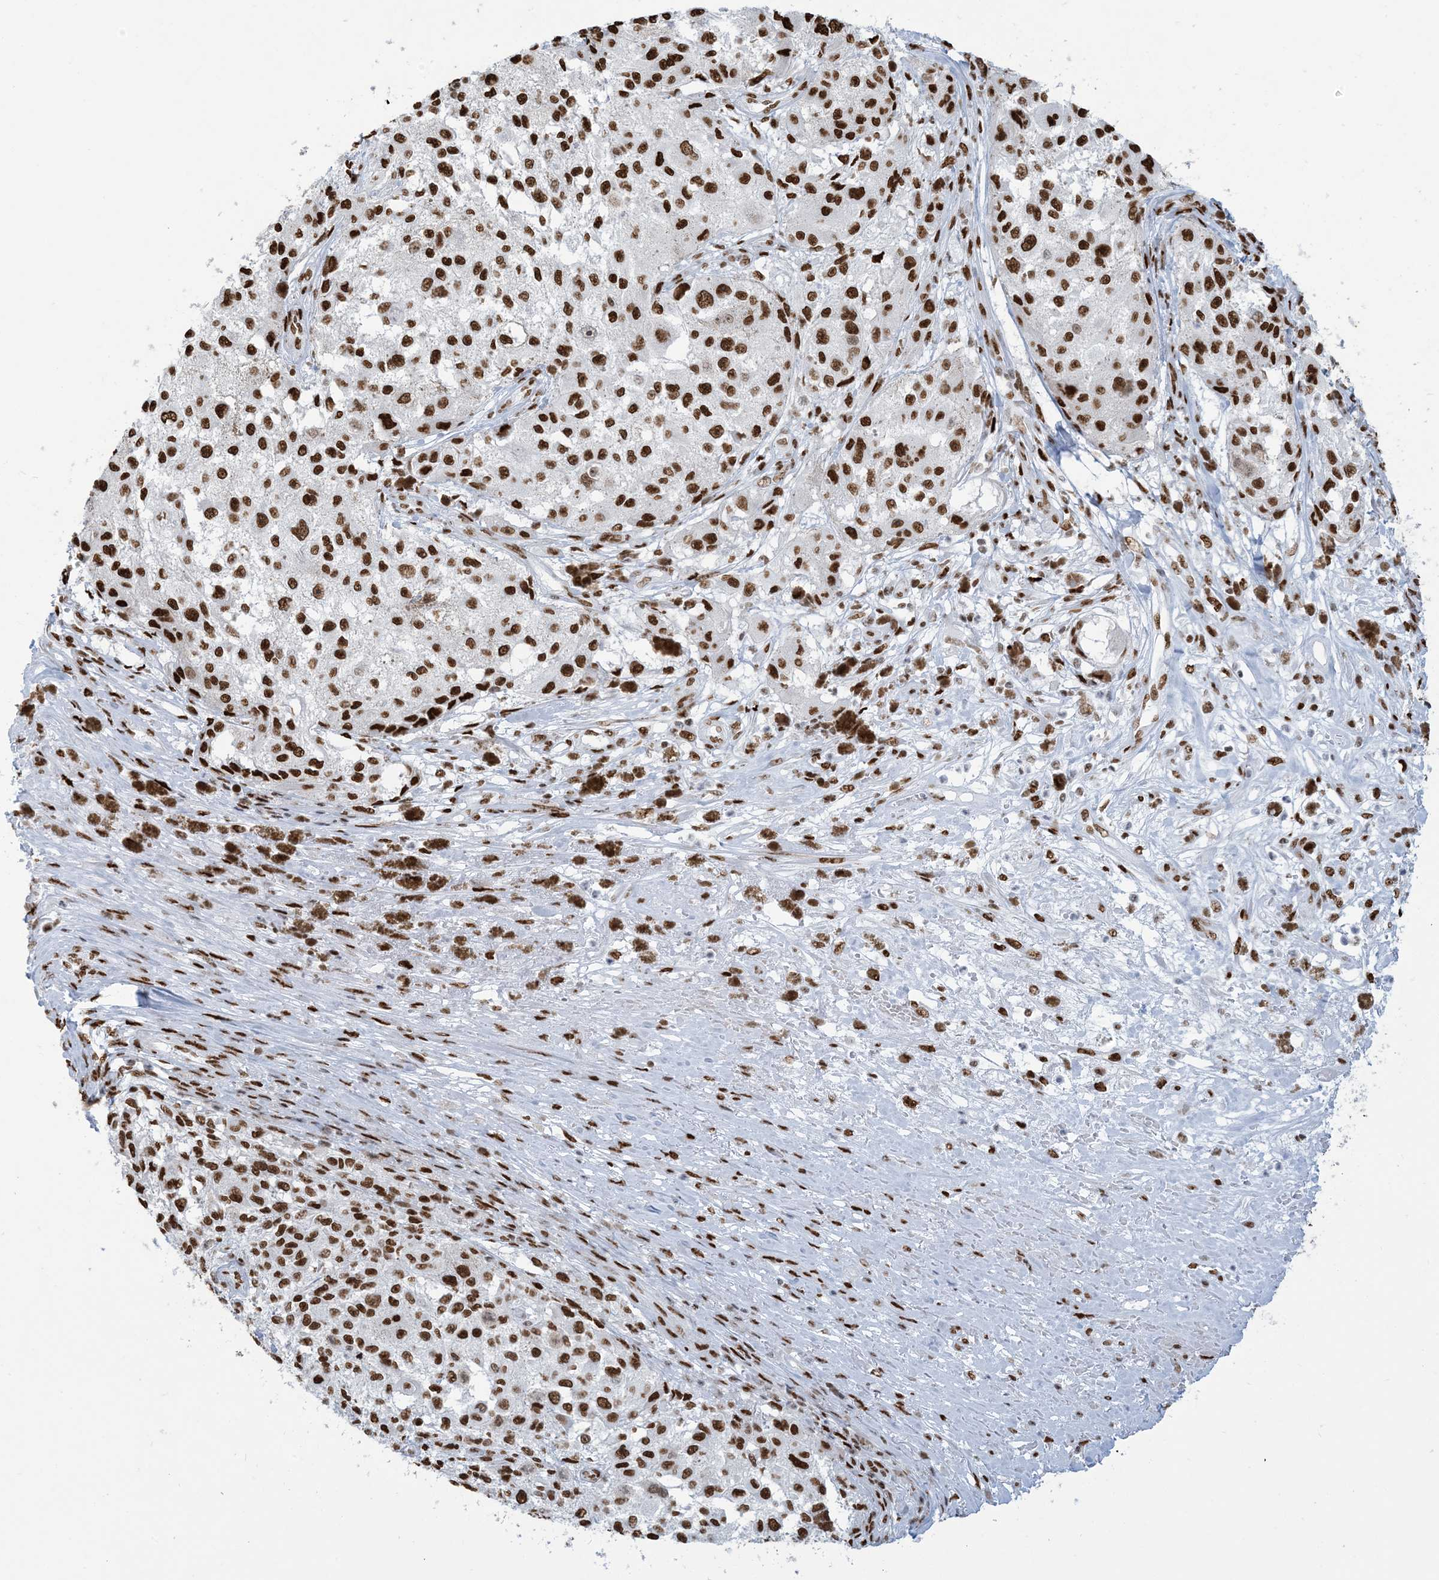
{"staining": {"intensity": "strong", "quantity": ">75%", "location": "nuclear"}, "tissue": "melanoma", "cell_type": "Tumor cells", "image_type": "cancer", "snomed": [{"axis": "morphology", "description": "Necrosis, NOS"}, {"axis": "morphology", "description": "Malignant melanoma, NOS"}, {"axis": "topography", "description": "Skin"}], "caption": "Immunohistochemistry (IHC) photomicrograph of neoplastic tissue: malignant melanoma stained using immunohistochemistry shows high levels of strong protein expression localized specifically in the nuclear of tumor cells, appearing as a nuclear brown color.", "gene": "STAG1", "patient": {"sex": "female", "age": 87}}